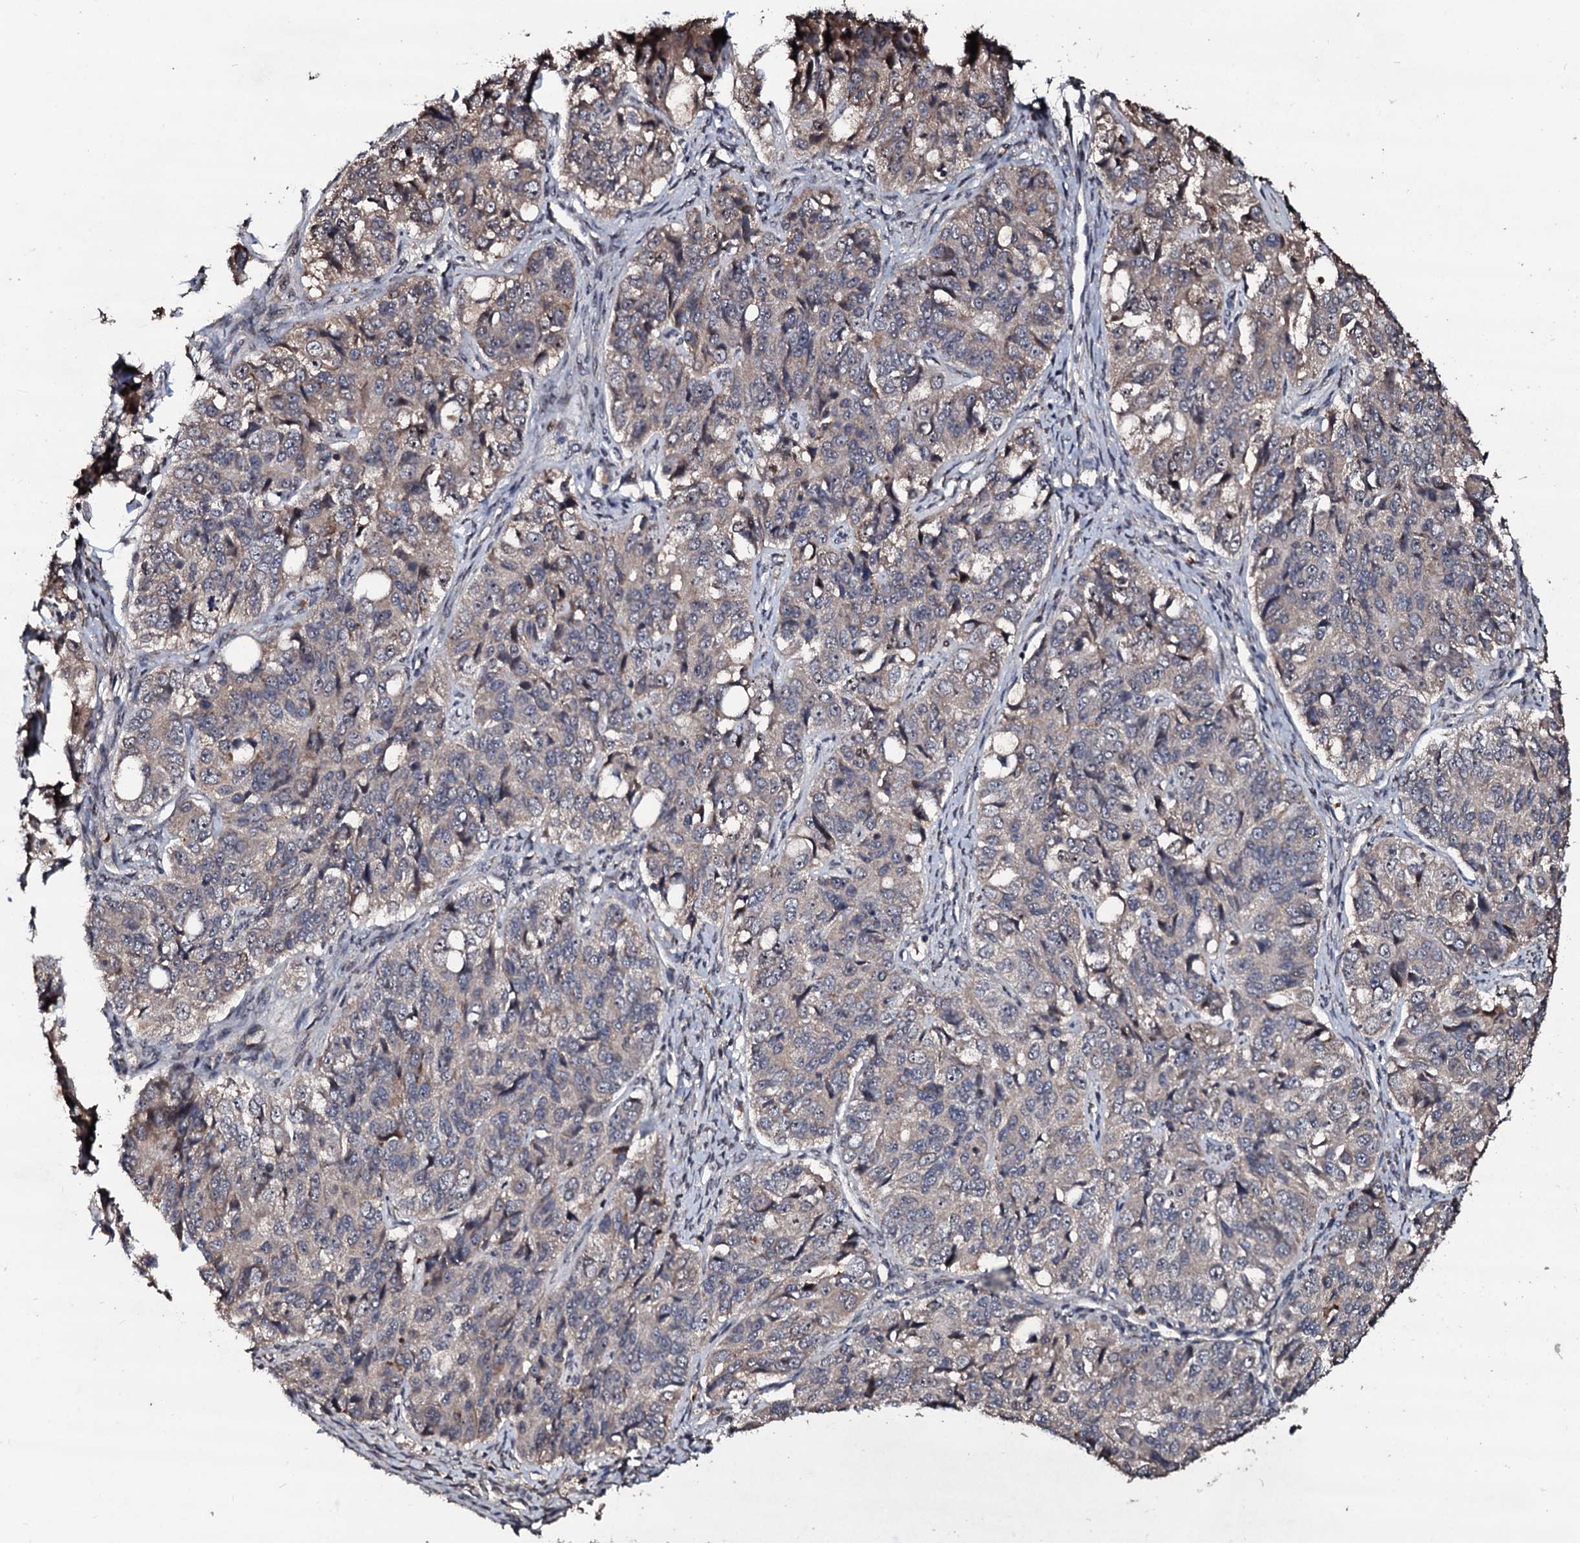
{"staining": {"intensity": "weak", "quantity": "<25%", "location": "cytoplasmic/membranous"}, "tissue": "ovarian cancer", "cell_type": "Tumor cells", "image_type": "cancer", "snomed": [{"axis": "morphology", "description": "Carcinoma, endometroid"}, {"axis": "topography", "description": "Ovary"}], "caption": "Ovarian cancer (endometroid carcinoma) was stained to show a protein in brown. There is no significant staining in tumor cells. Brightfield microscopy of immunohistochemistry (IHC) stained with DAB (brown) and hematoxylin (blue), captured at high magnification.", "gene": "SUPT7L", "patient": {"sex": "female", "age": 51}}